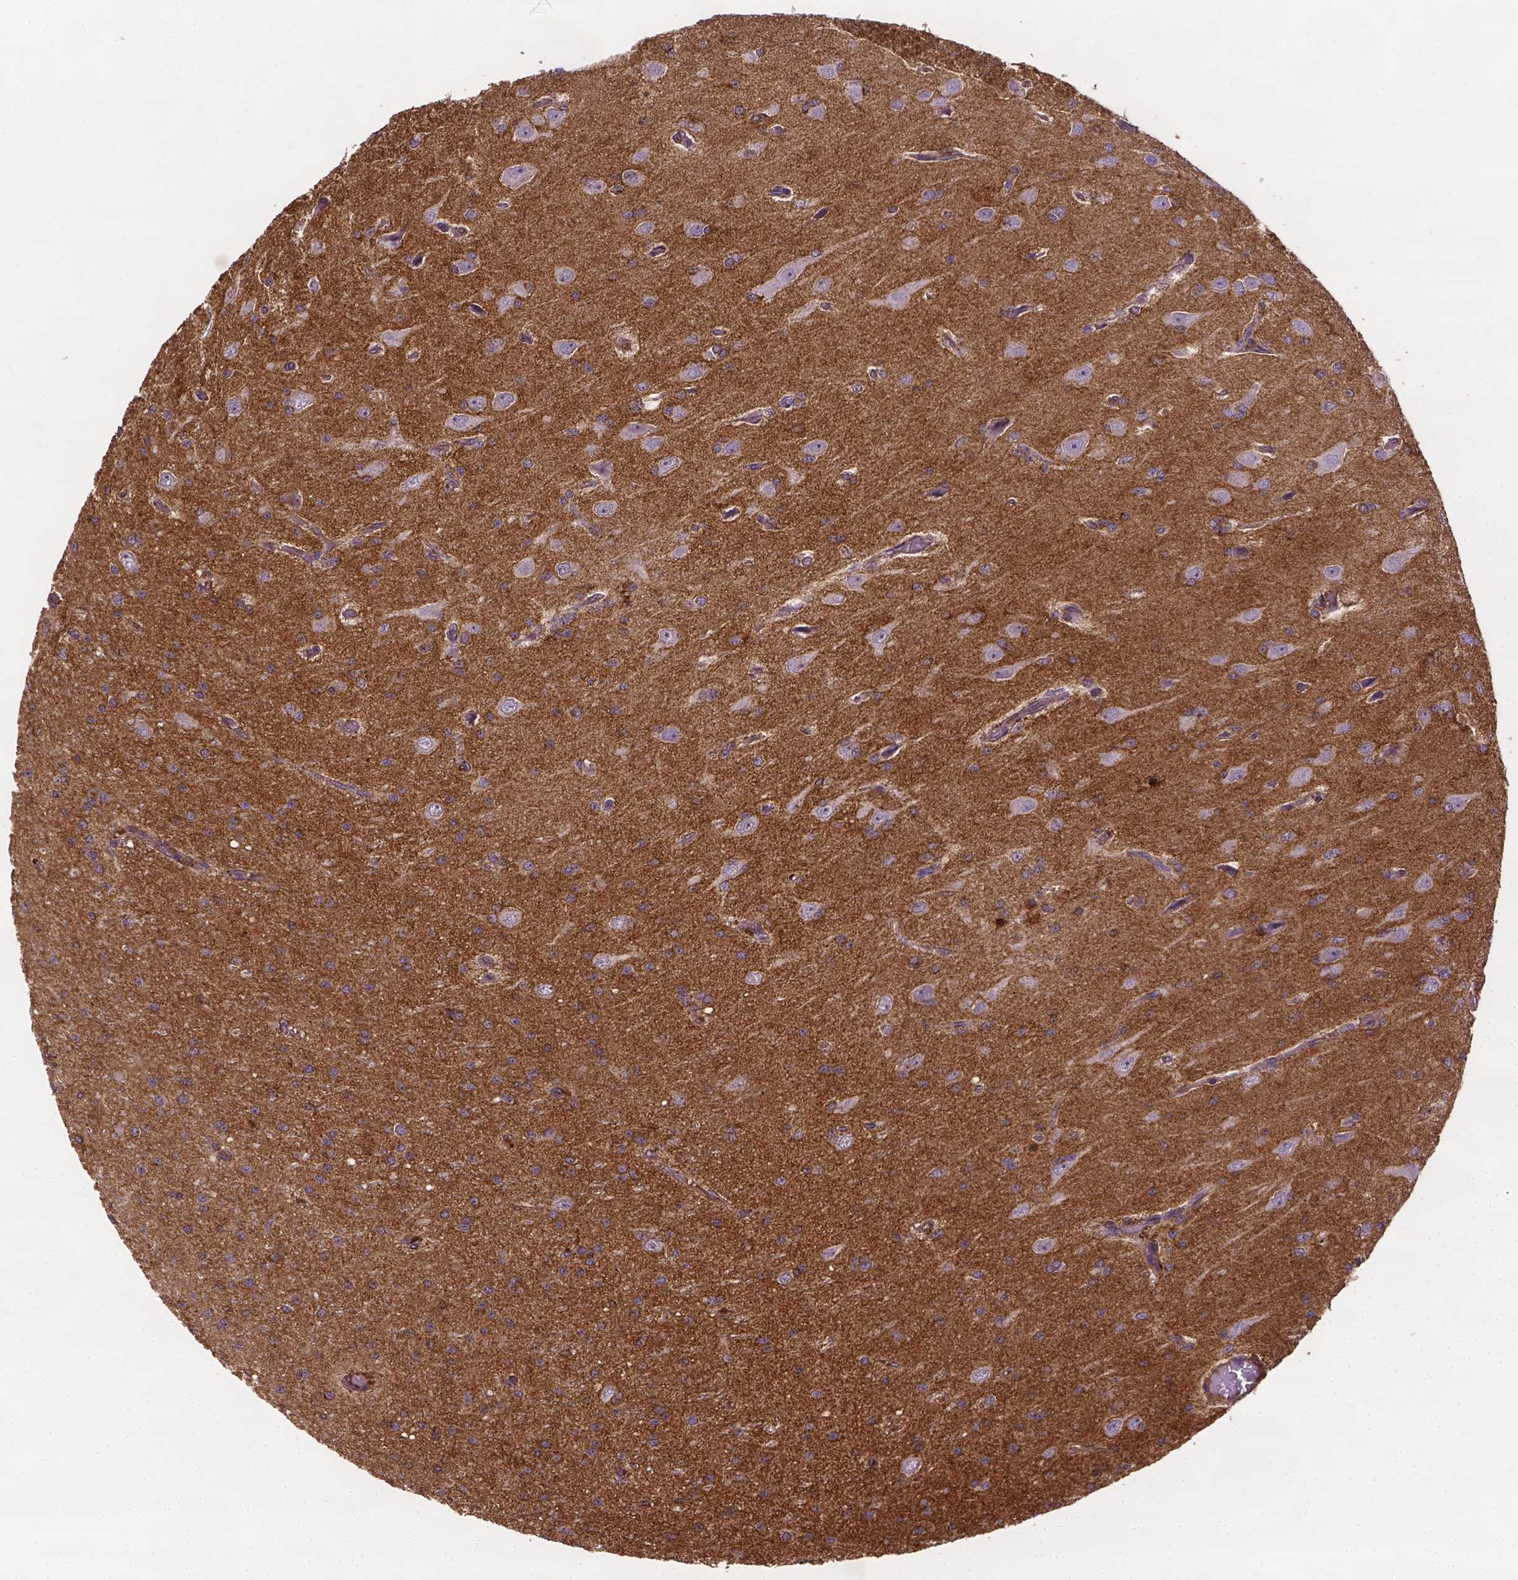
{"staining": {"intensity": "moderate", "quantity": ">75%", "location": "cytoplasmic/membranous"}, "tissue": "glioma", "cell_type": "Tumor cells", "image_type": "cancer", "snomed": [{"axis": "morphology", "description": "Glioma, malignant, Low grade"}, {"axis": "topography", "description": "Brain"}], "caption": "Immunohistochemistry of malignant glioma (low-grade) shows medium levels of moderate cytoplasmic/membranous staining in approximately >75% of tumor cells. The protein of interest is stained brown, and the nuclei are stained in blue (DAB IHC with brightfield microscopy, high magnification).", "gene": "APOE", "patient": {"sex": "male", "age": 27}}